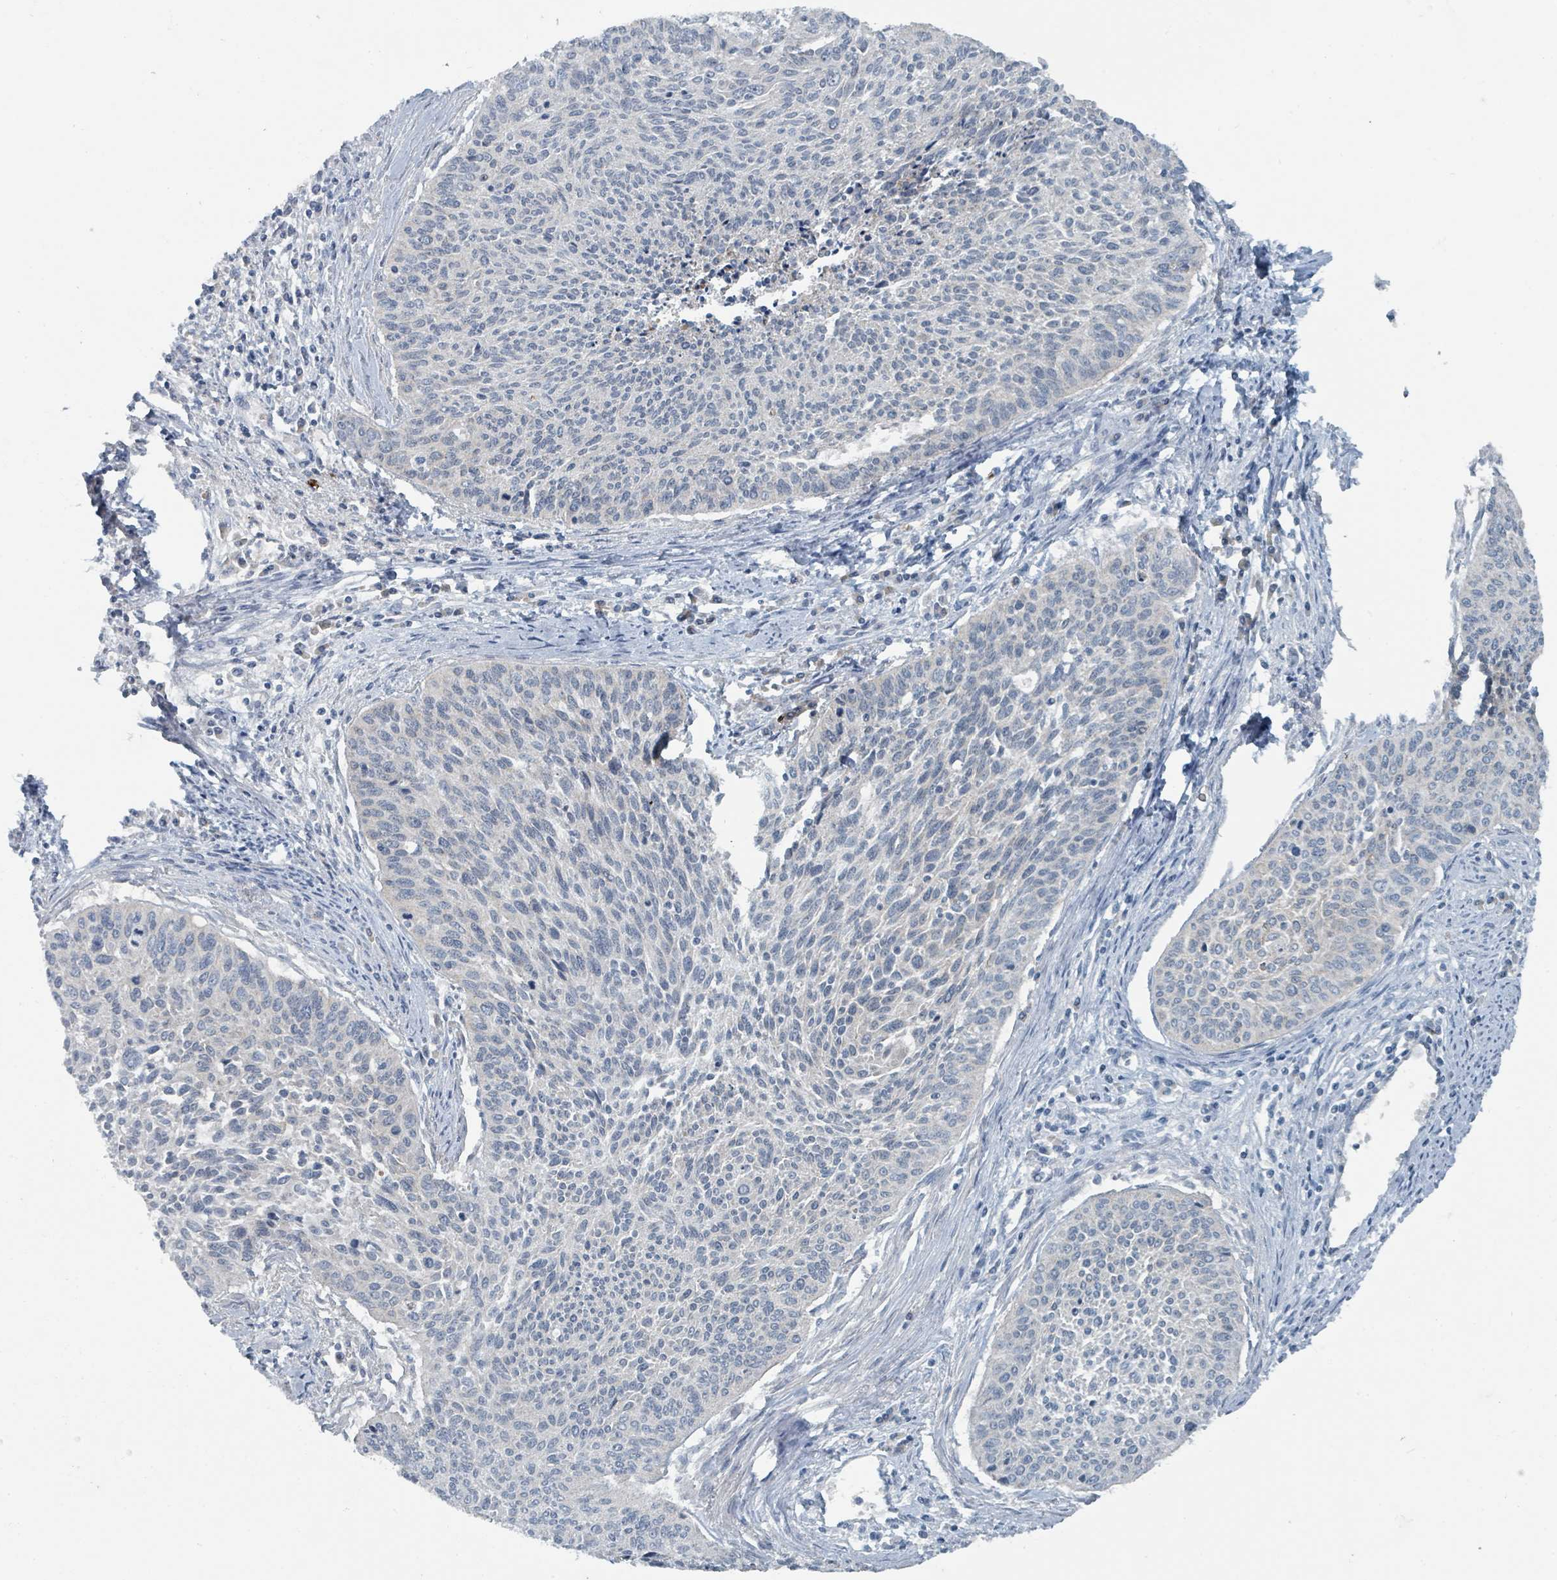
{"staining": {"intensity": "negative", "quantity": "none", "location": "none"}, "tissue": "cervical cancer", "cell_type": "Tumor cells", "image_type": "cancer", "snomed": [{"axis": "morphology", "description": "Squamous cell carcinoma, NOS"}, {"axis": "topography", "description": "Cervix"}], "caption": "Immunohistochemistry (IHC) histopathology image of neoplastic tissue: cervical cancer stained with DAB (3,3'-diaminobenzidine) displays no significant protein positivity in tumor cells. (DAB (3,3'-diaminobenzidine) IHC visualized using brightfield microscopy, high magnification).", "gene": "RASA4", "patient": {"sex": "female", "age": 55}}